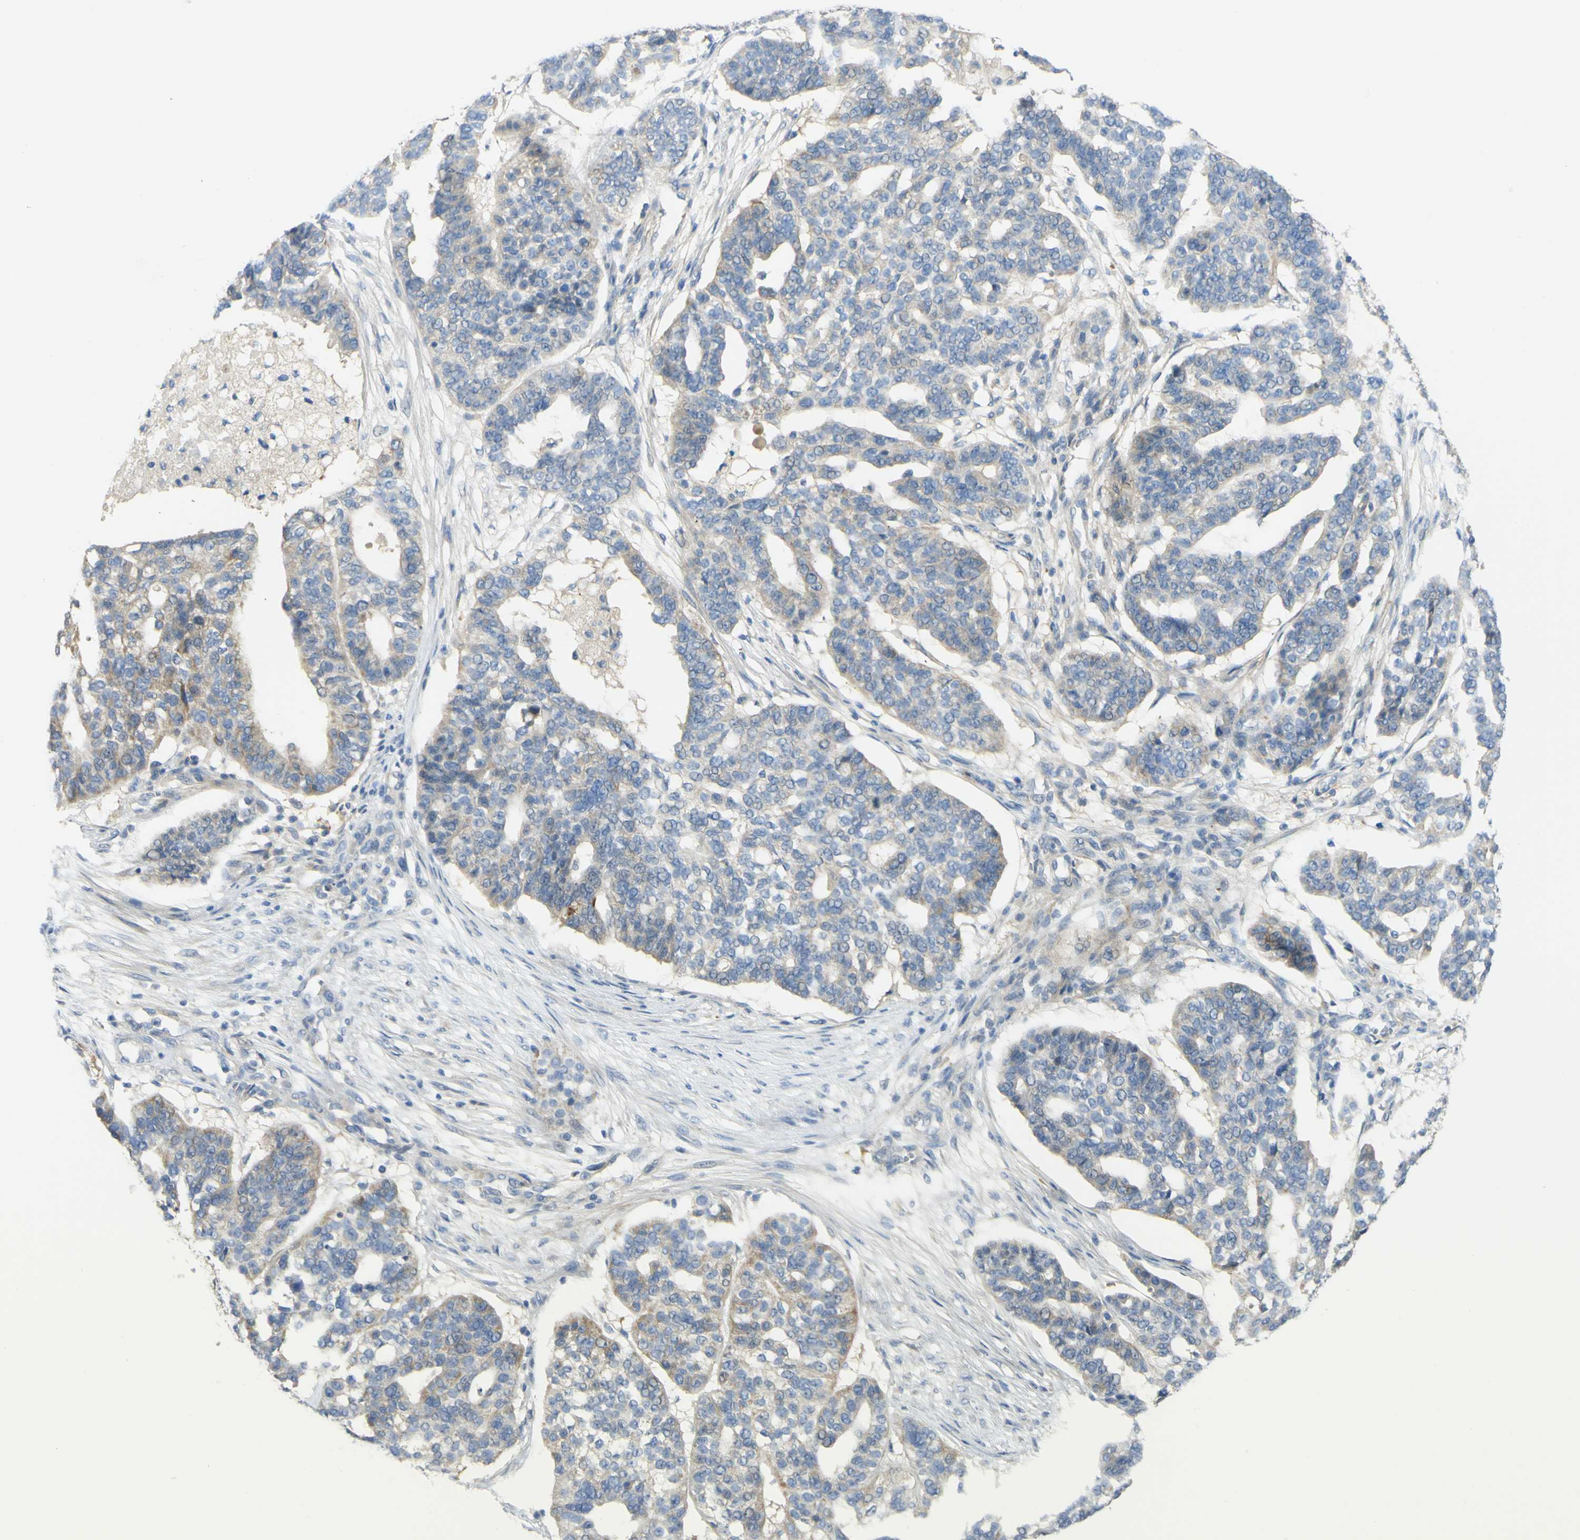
{"staining": {"intensity": "weak", "quantity": "<25%", "location": "cytoplasmic/membranous"}, "tissue": "ovarian cancer", "cell_type": "Tumor cells", "image_type": "cancer", "snomed": [{"axis": "morphology", "description": "Cystadenocarcinoma, serous, NOS"}, {"axis": "topography", "description": "Ovary"}], "caption": "A high-resolution micrograph shows immunohistochemistry (IHC) staining of ovarian cancer (serous cystadenocarcinoma), which displays no significant expression in tumor cells. (DAB (3,3'-diaminobenzidine) immunohistochemistry visualized using brightfield microscopy, high magnification).", "gene": "GCNT3", "patient": {"sex": "female", "age": 59}}